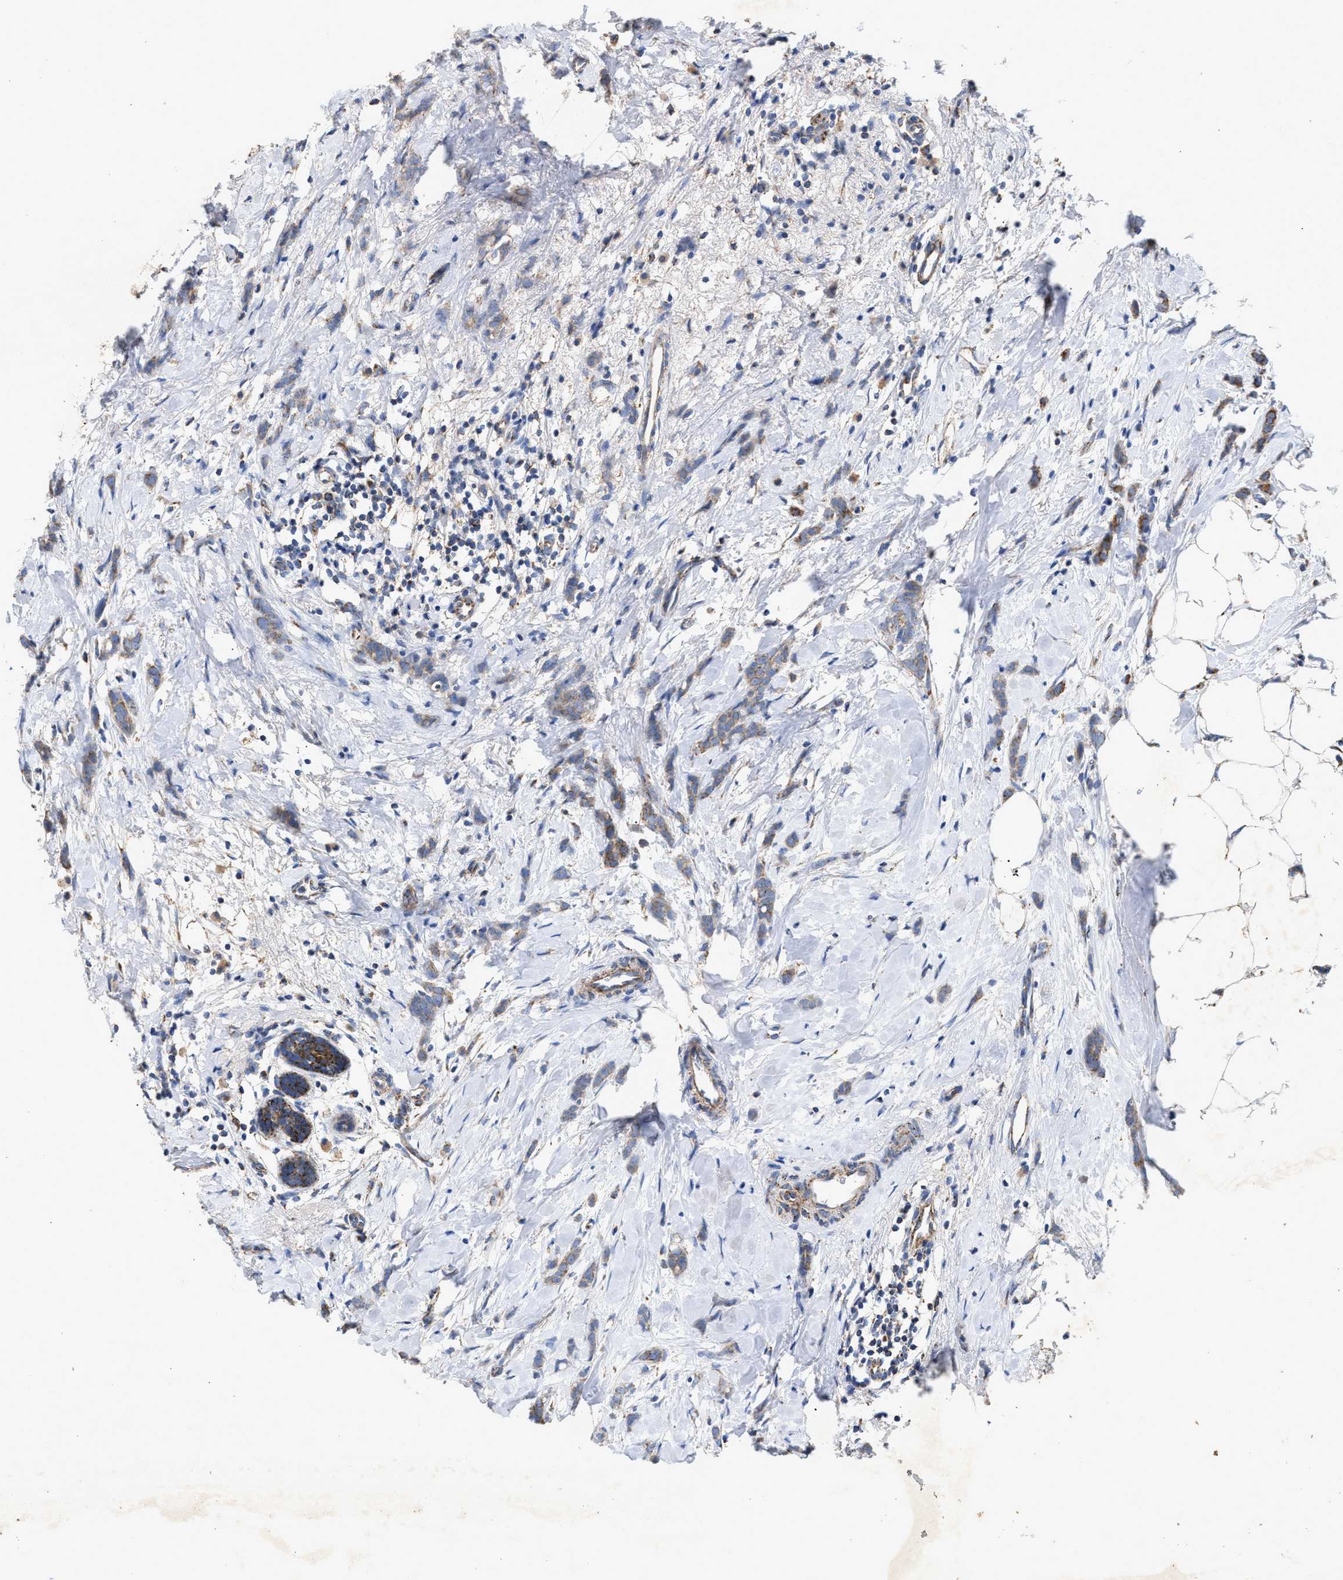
{"staining": {"intensity": "moderate", "quantity": ">75%", "location": "cytoplasmic/membranous"}, "tissue": "breast cancer", "cell_type": "Tumor cells", "image_type": "cancer", "snomed": [{"axis": "morphology", "description": "Lobular carcinoma, in situ"}, {"axis": "morphology", "description": "Lobular carcinoma"}, {"axis": "topography", "description": "Breast"}], "caption": "This is an image of immunohistochemistry (IHC) staining of breast cancer (lobular carcinoma), which shows moderate staining in the cytoplasmic/membranous of tumor cells.", "gene": "MECR", "patient": {"sex": "female", "age": 41}}